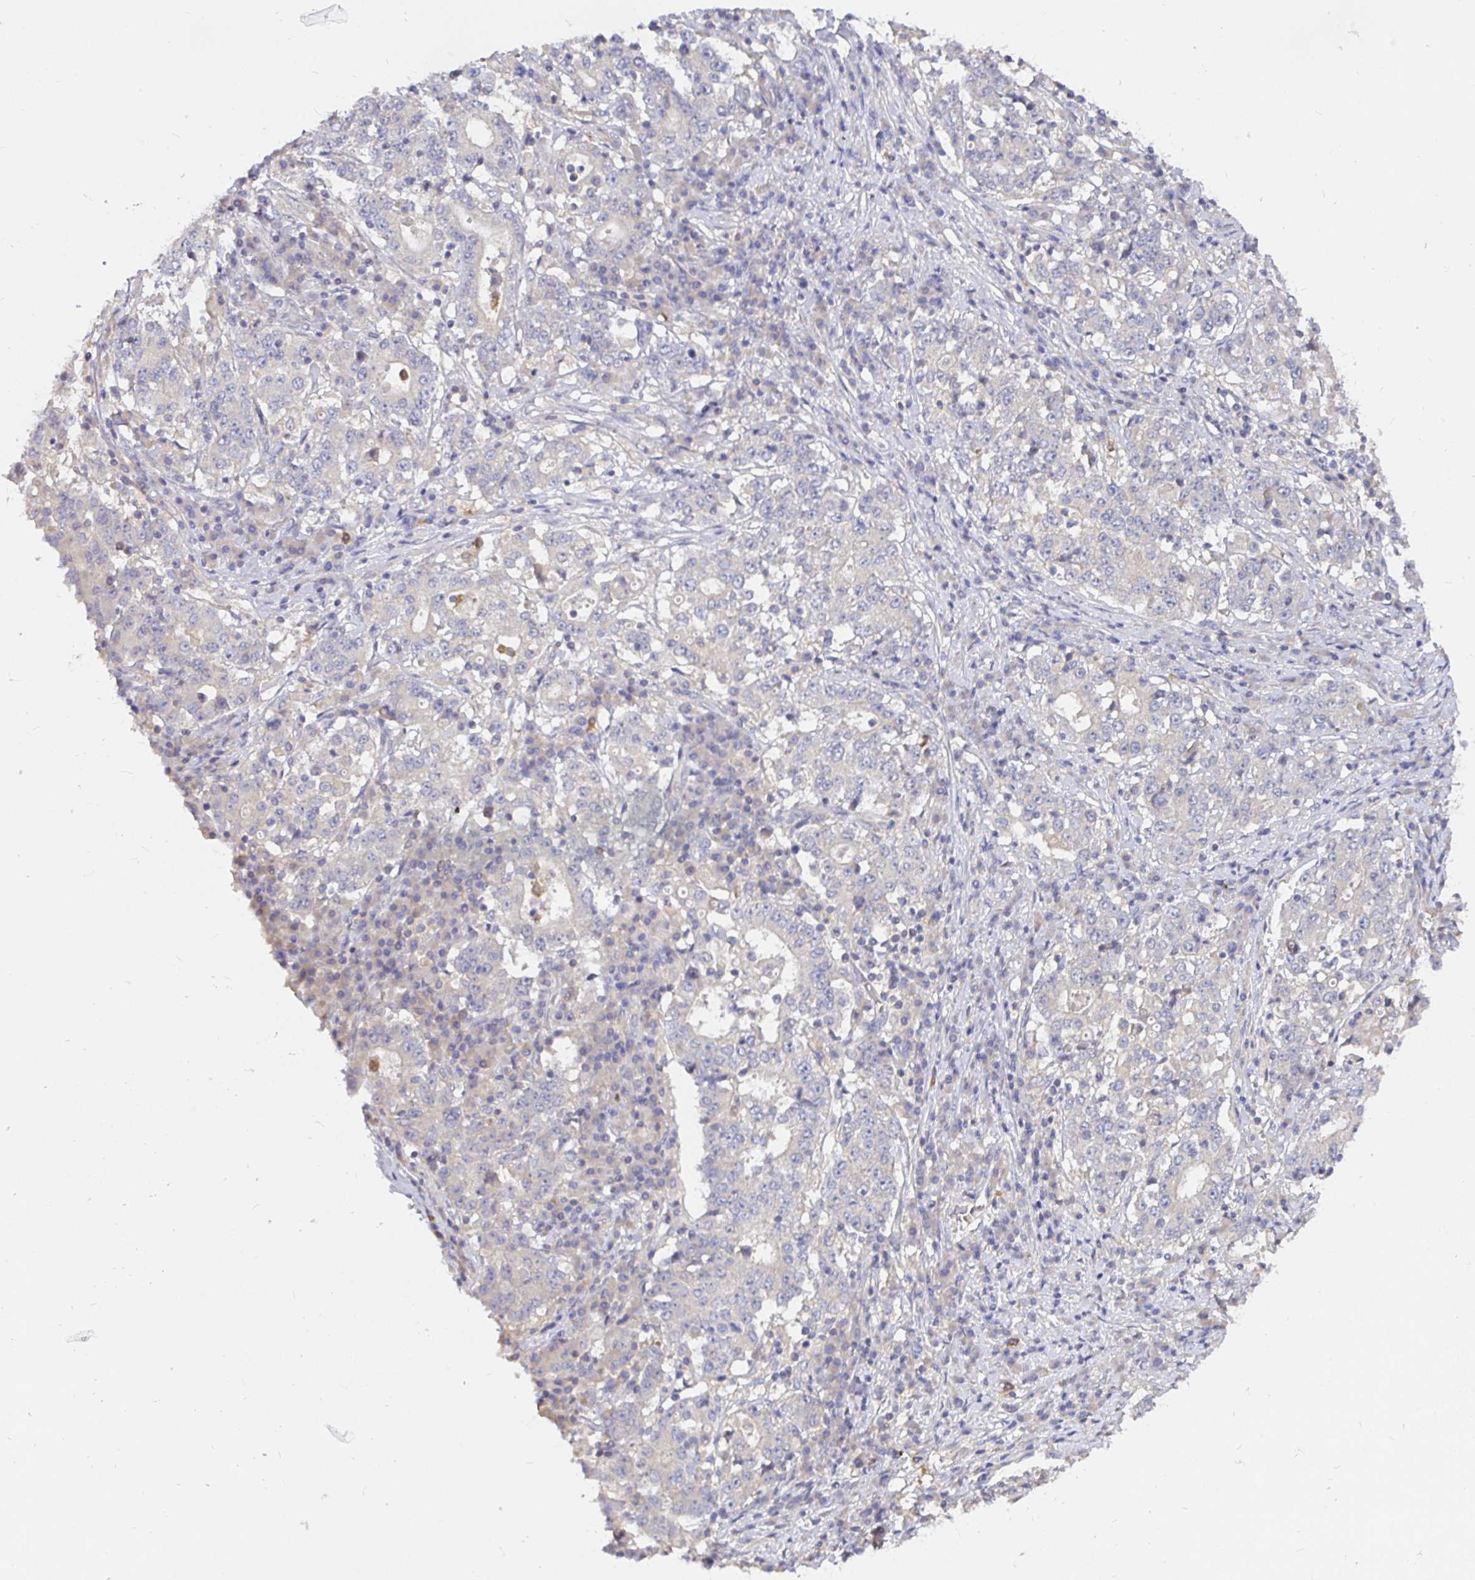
{"staining": {"intensity": "negative", "quantity": "none", "location": "none"}, "tissue": "stomach cancer", "cell_type": "Tumor cells", "image_type": "cancer", "snomed": [{"axis": "morphology", "description": "Adenocarcinoma, NOS"}, {"axis": "topography", "description": "Stomach"}], "caption": "DAB immunohistochemical staining of adenocarcinoma (stomach) displays no significant positivity in tumor cells.", "gene": "KIF21A", "patient": {"sex": "male", "age": 59}}